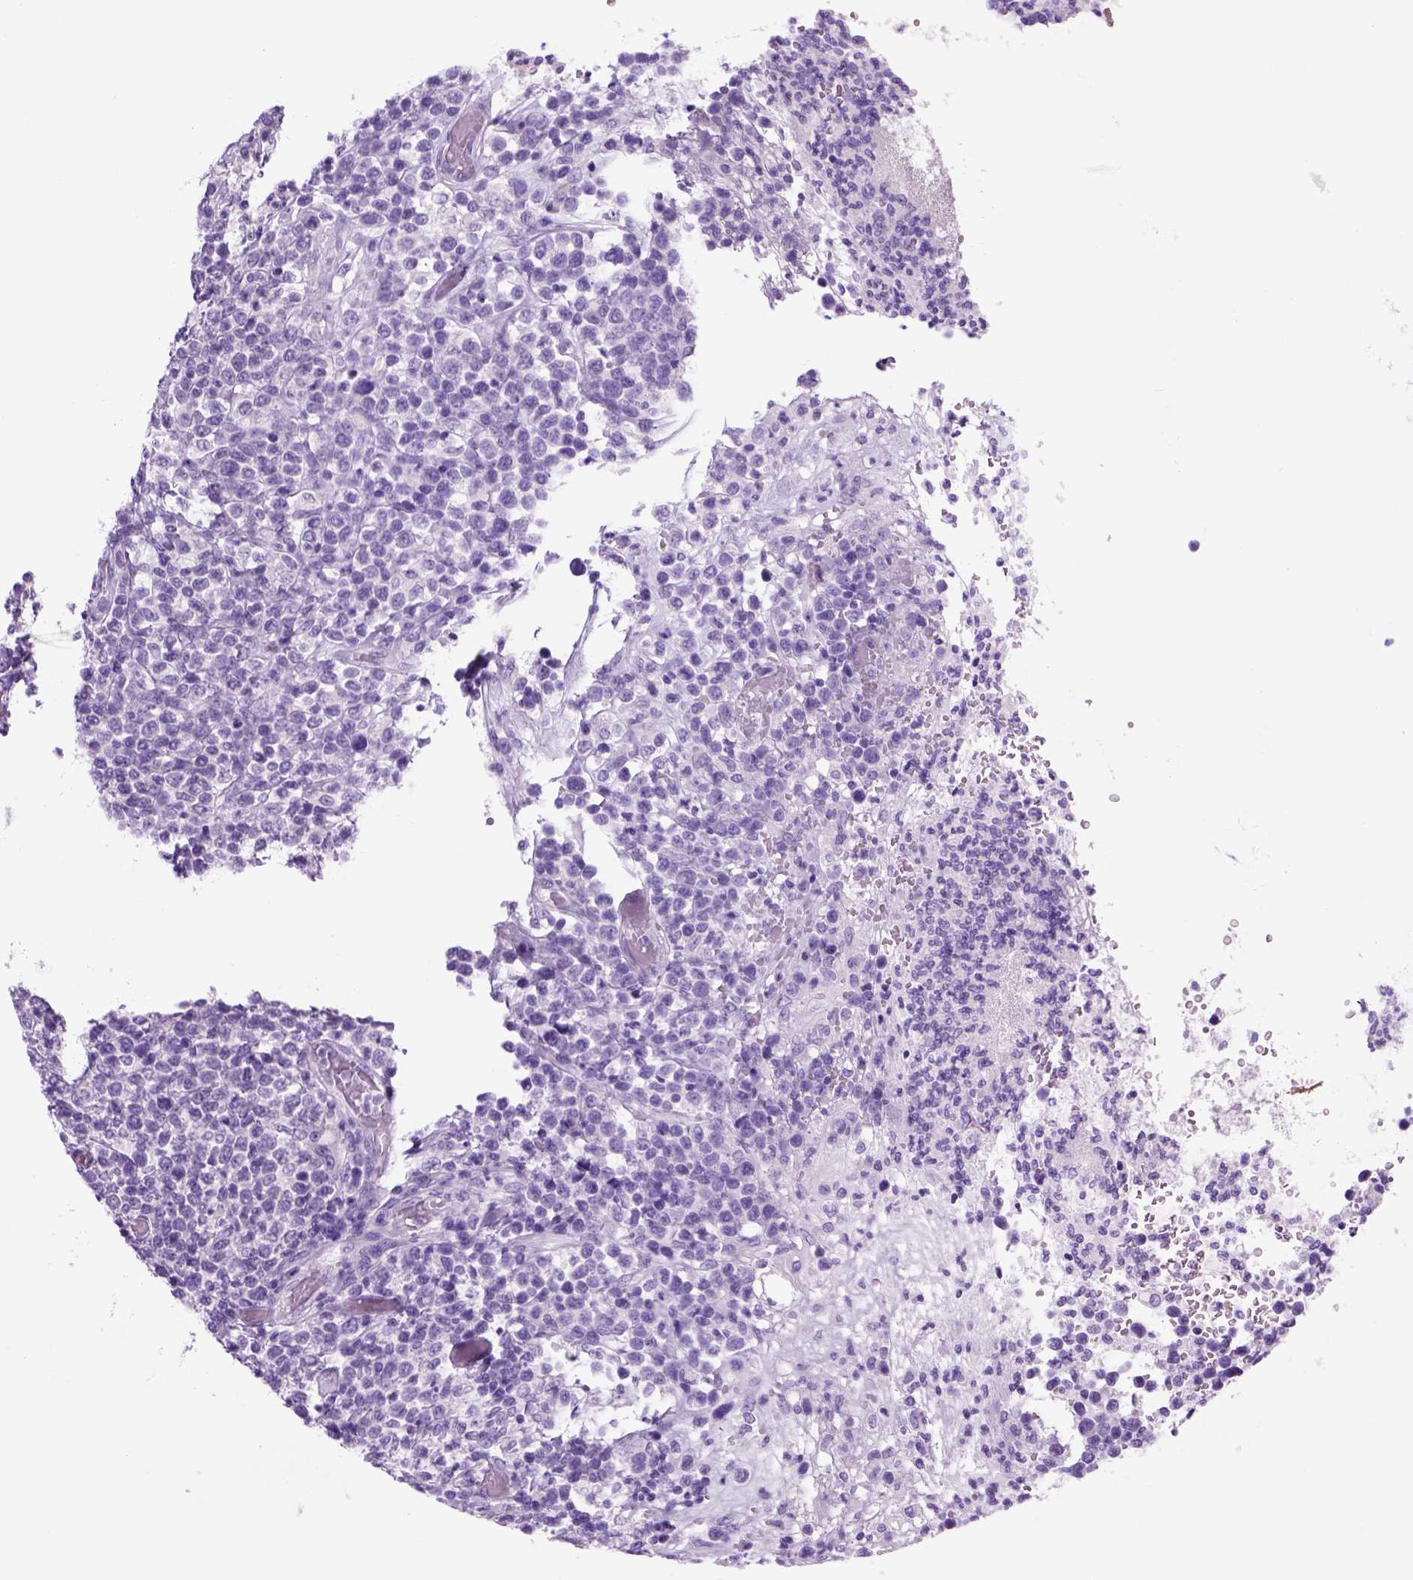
{"staining": {"intensity": "negative", "quantity": "none", "location": "none"}, "tissue": "lymphoma", "cell_type": "Tumor cells", "image_type": "cancer", "snomed": [{"axis": "morphology", "description": "Malignant lymphoma, non-Hodgkin's type, High grade"}, {"axis": "topography", "description": "Soft tissue"}], "caption": "This is a image of immunohistochemistry staining of high-grade malignant lymphoma, non-Hodgkin's type, which shows no staining in tumor cells.", "gene": "HHIPL2", "patient": {"sex": "female", "age": 56}}